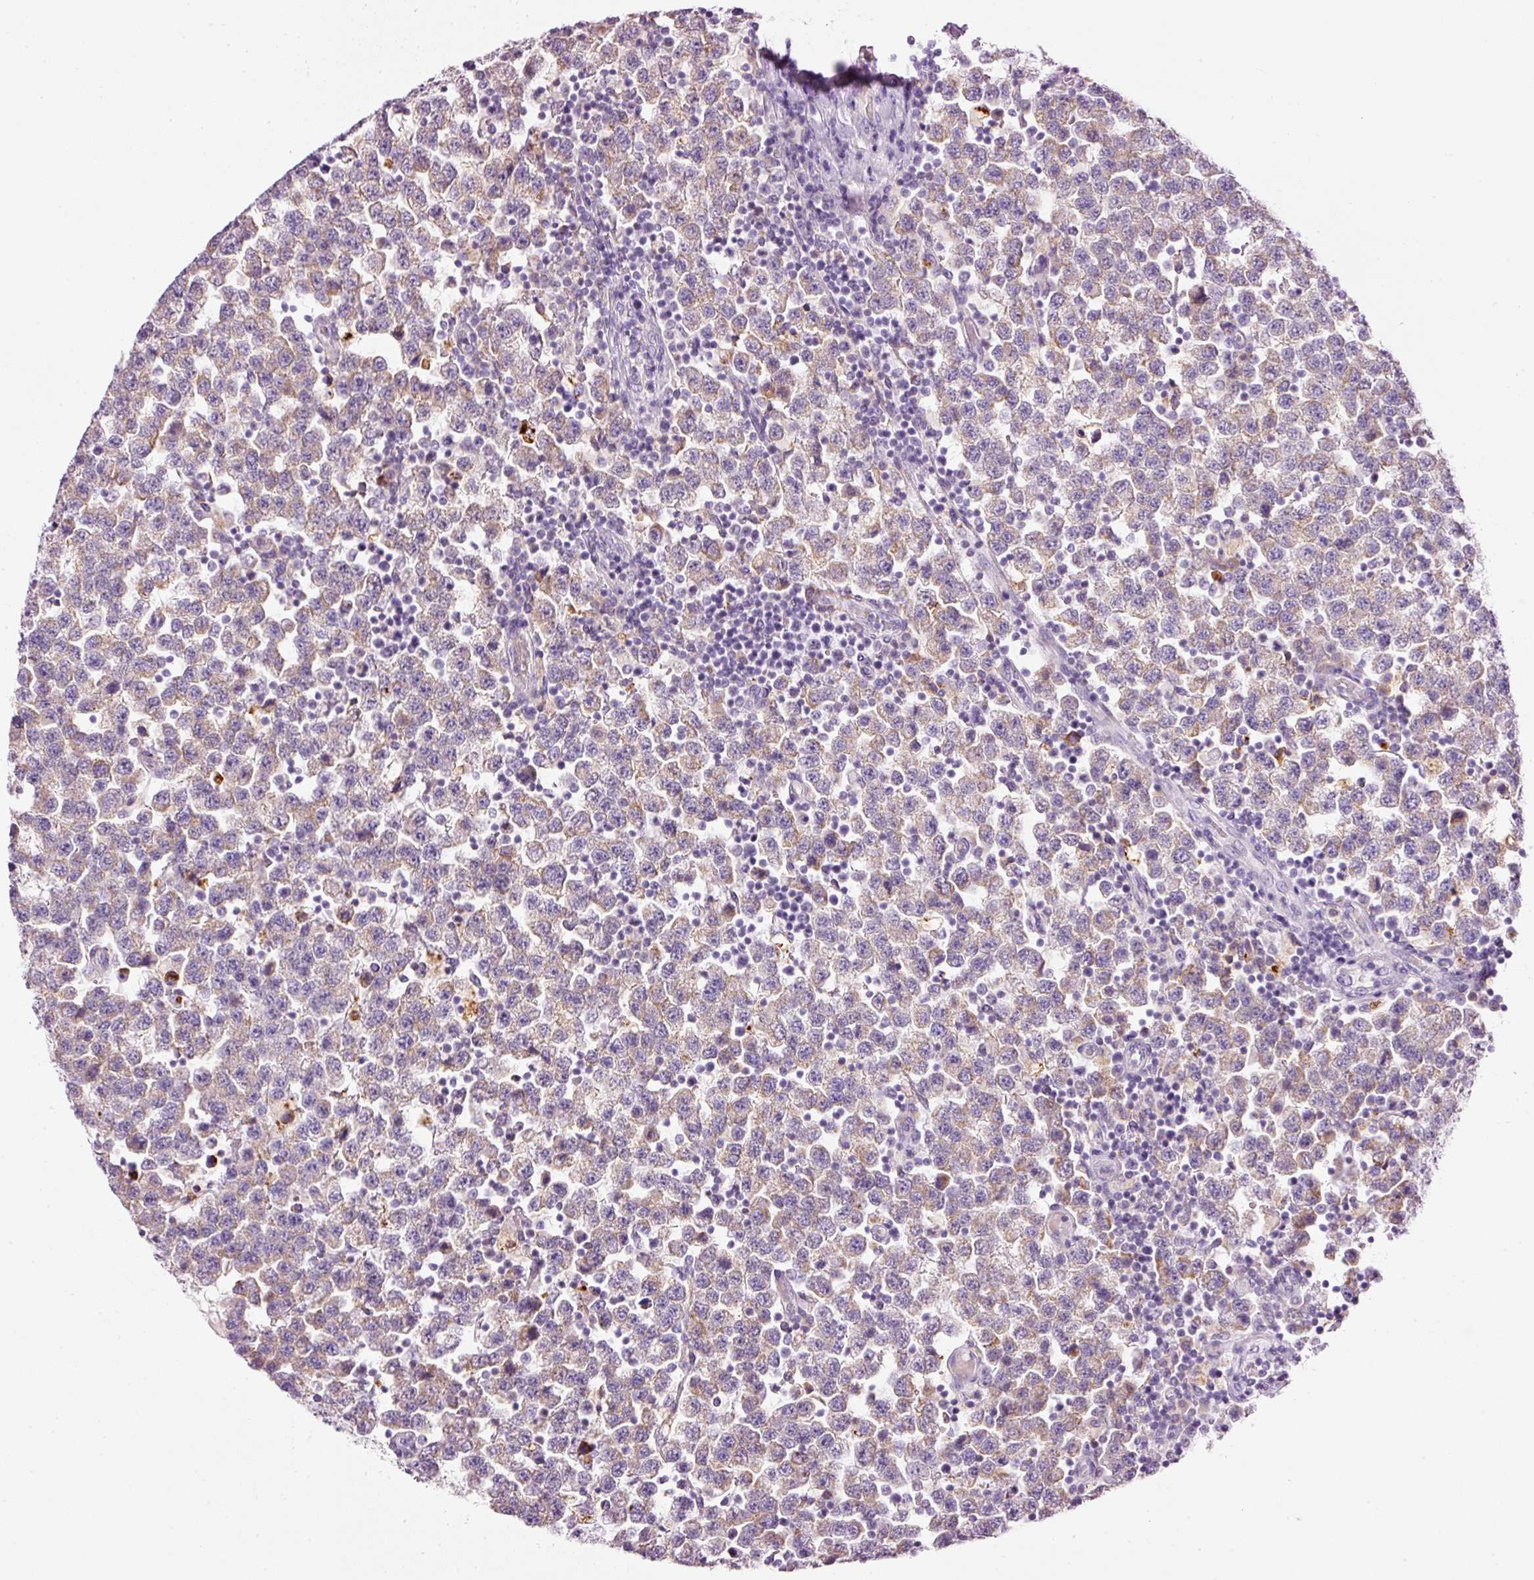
{"staining": {"intensity": "weak", "quantity": ">75%", "location": "cytoplasmic/membranous"}, "tissue": "testis cancer", "cell_type": "Tumor cells", "image_type": "cancer", "snomed": [{"axis": "morphology", "description": "Seminoma, NOS"}, {"axis": "topography", "description": "Testis"}], "caption": "Protein expression analysis of human testis seminoma reveals weak cytoplasmic/membranous staining in approximately >75% of tumor cells.", "gene": "CARD16", "patient": {"sex": "male", "age": 34}}